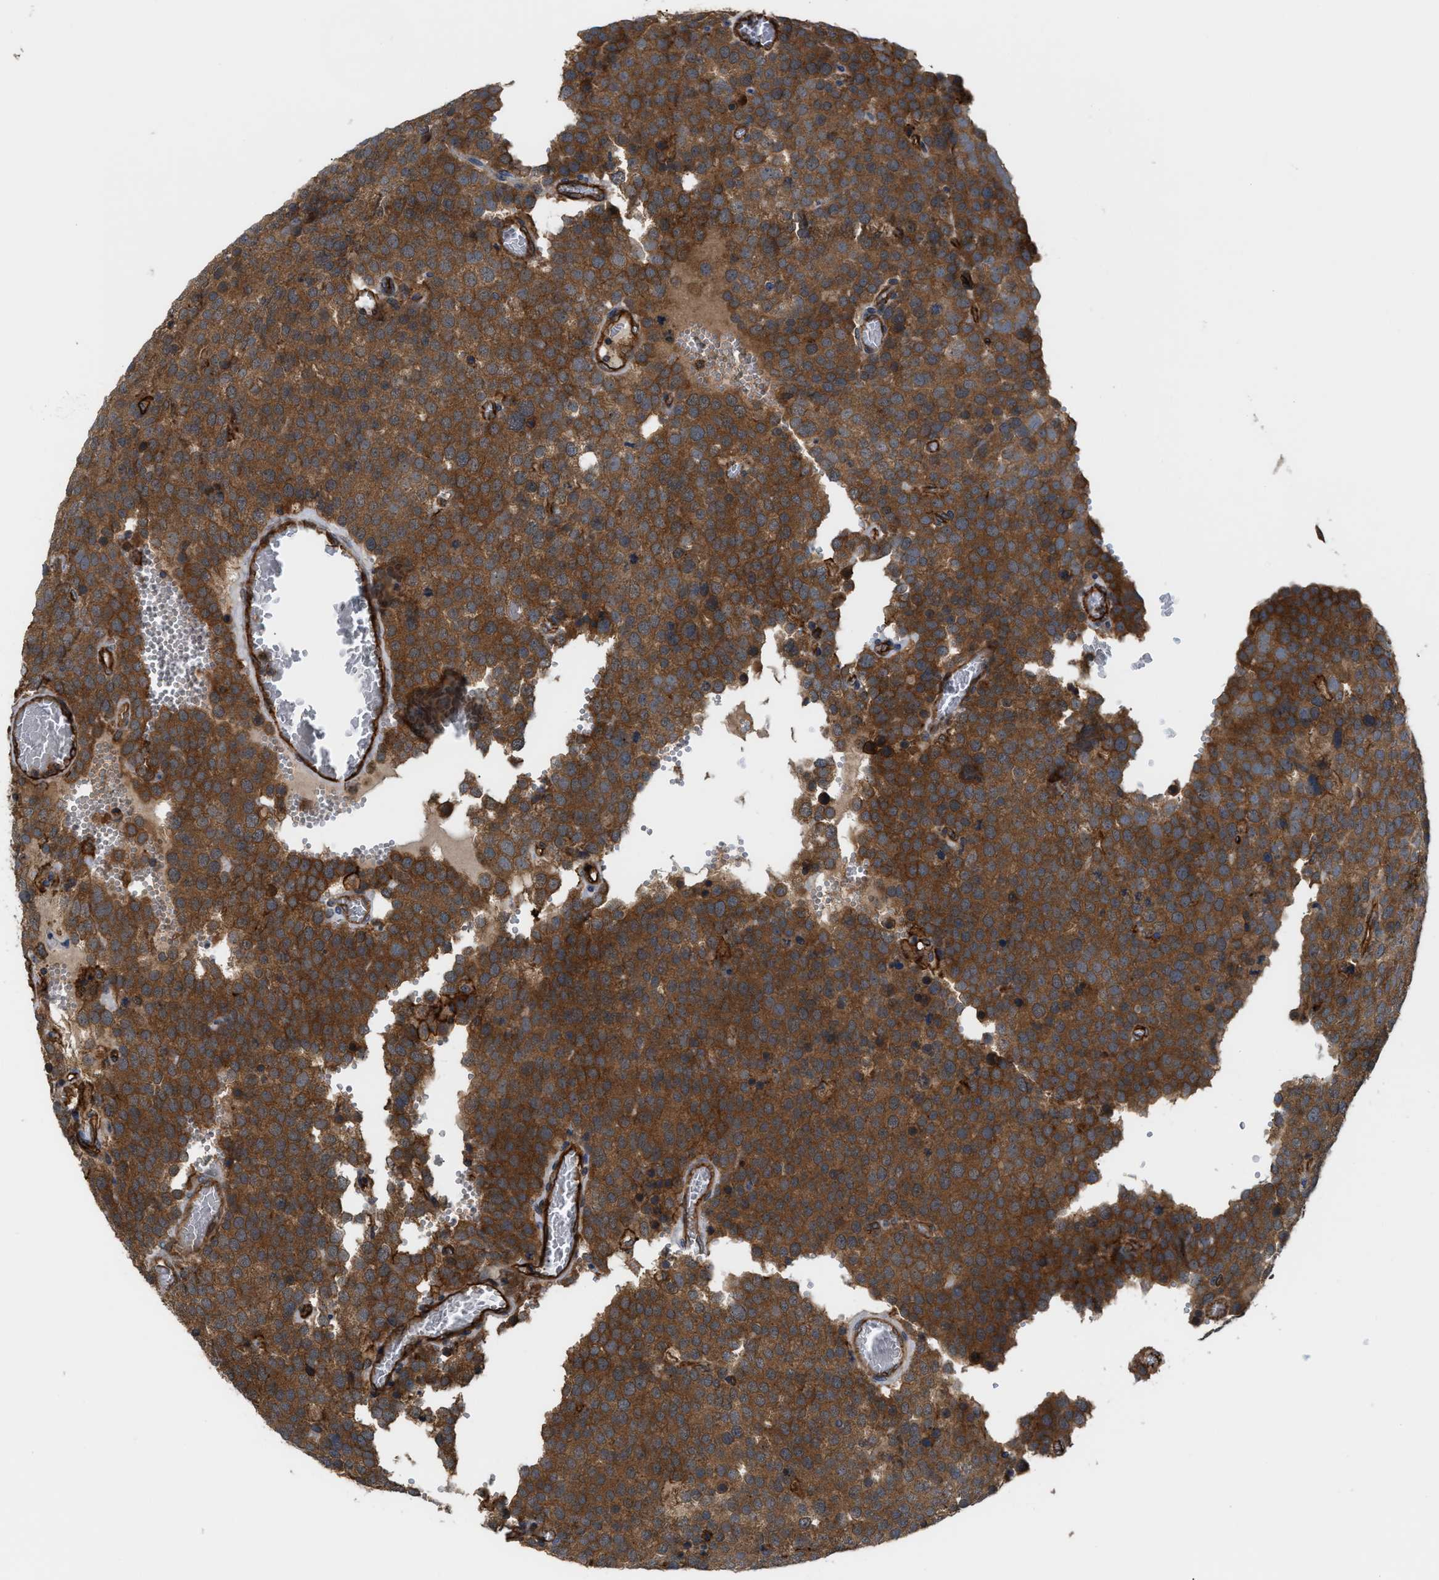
{"staining": {"intensity": "strong", "quantity": ">75%", "location": "cytoplasmic/membranous"}, "tissue": "testis cancer", "cell_type": "Tumor cells", "image_type": "cancer", "snomed": [{"axis": "morphology", "description": "Normal tissue, NOS"}, {"axis": "morphology", "description": "Seminoma, NOS"}, {"axis": "topography", "description": "Testis"}], "caption": "A high amount of strong cytoplasmic/membranous expression is seen in approximately >75% of tumor cells in seminoma (testis) tissue.", "gene": "DDHD2", "patient": {"sex": "male", "age": 71}}